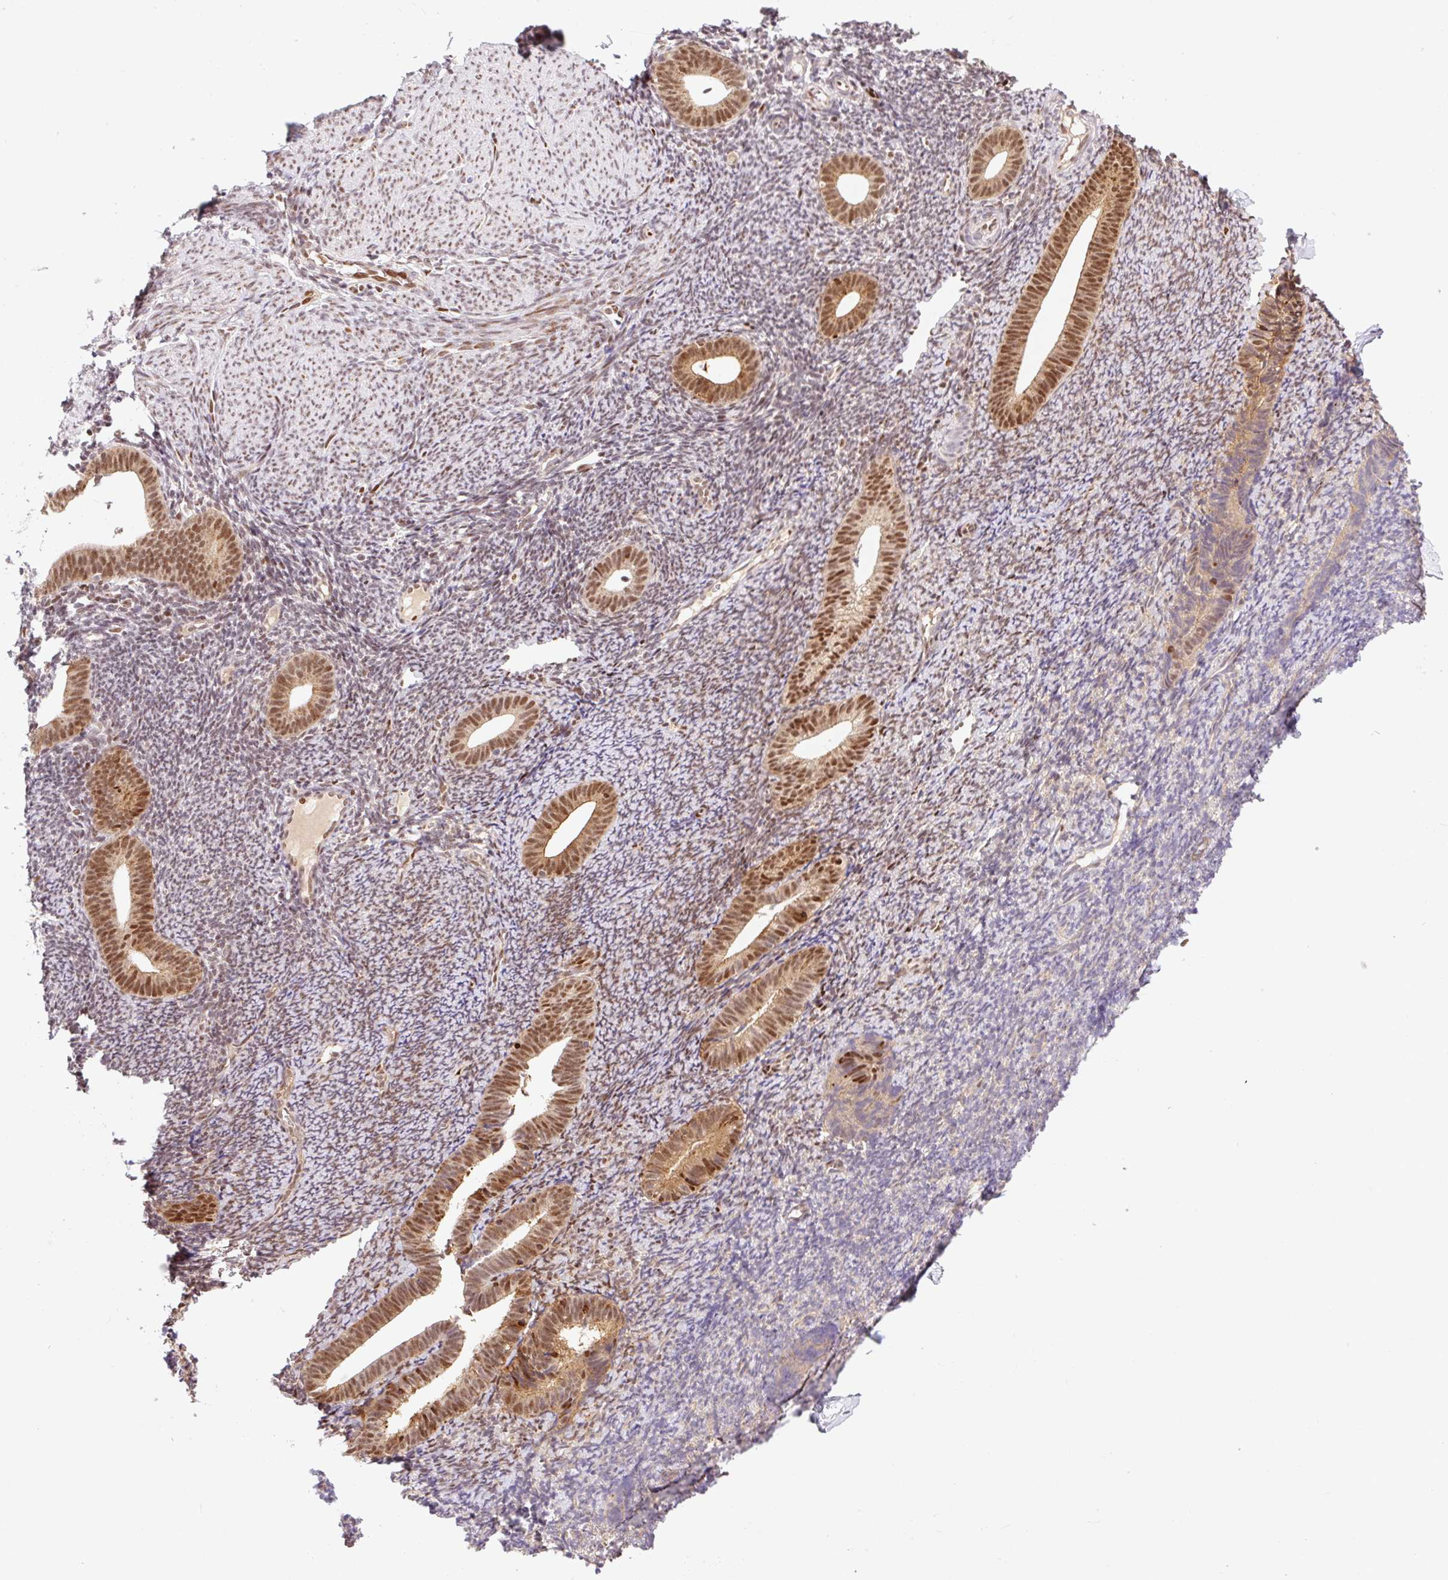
{"staining": {"intensity": "moderate", "quantity": ">75%", "location": "nuclear"}, "tissue": "endometrium", "cell_type": "Cells in endometrial stroma", "image_type": "normal", "snomed": [{"axis": "morphology", "description": "Normal tissue, NOS"}, {"axis": "topography", "description": "Endometrium"}], "caption": "A photomicrograph of human endometrium stained for a protein exhibits moderate nuclear brown staining in cells in endometrial stroma. (Brightfield microscopy of DAB IHC at high magnification).", "gene": "GPR139", "patient": {"sex": "female", "age": 39}}